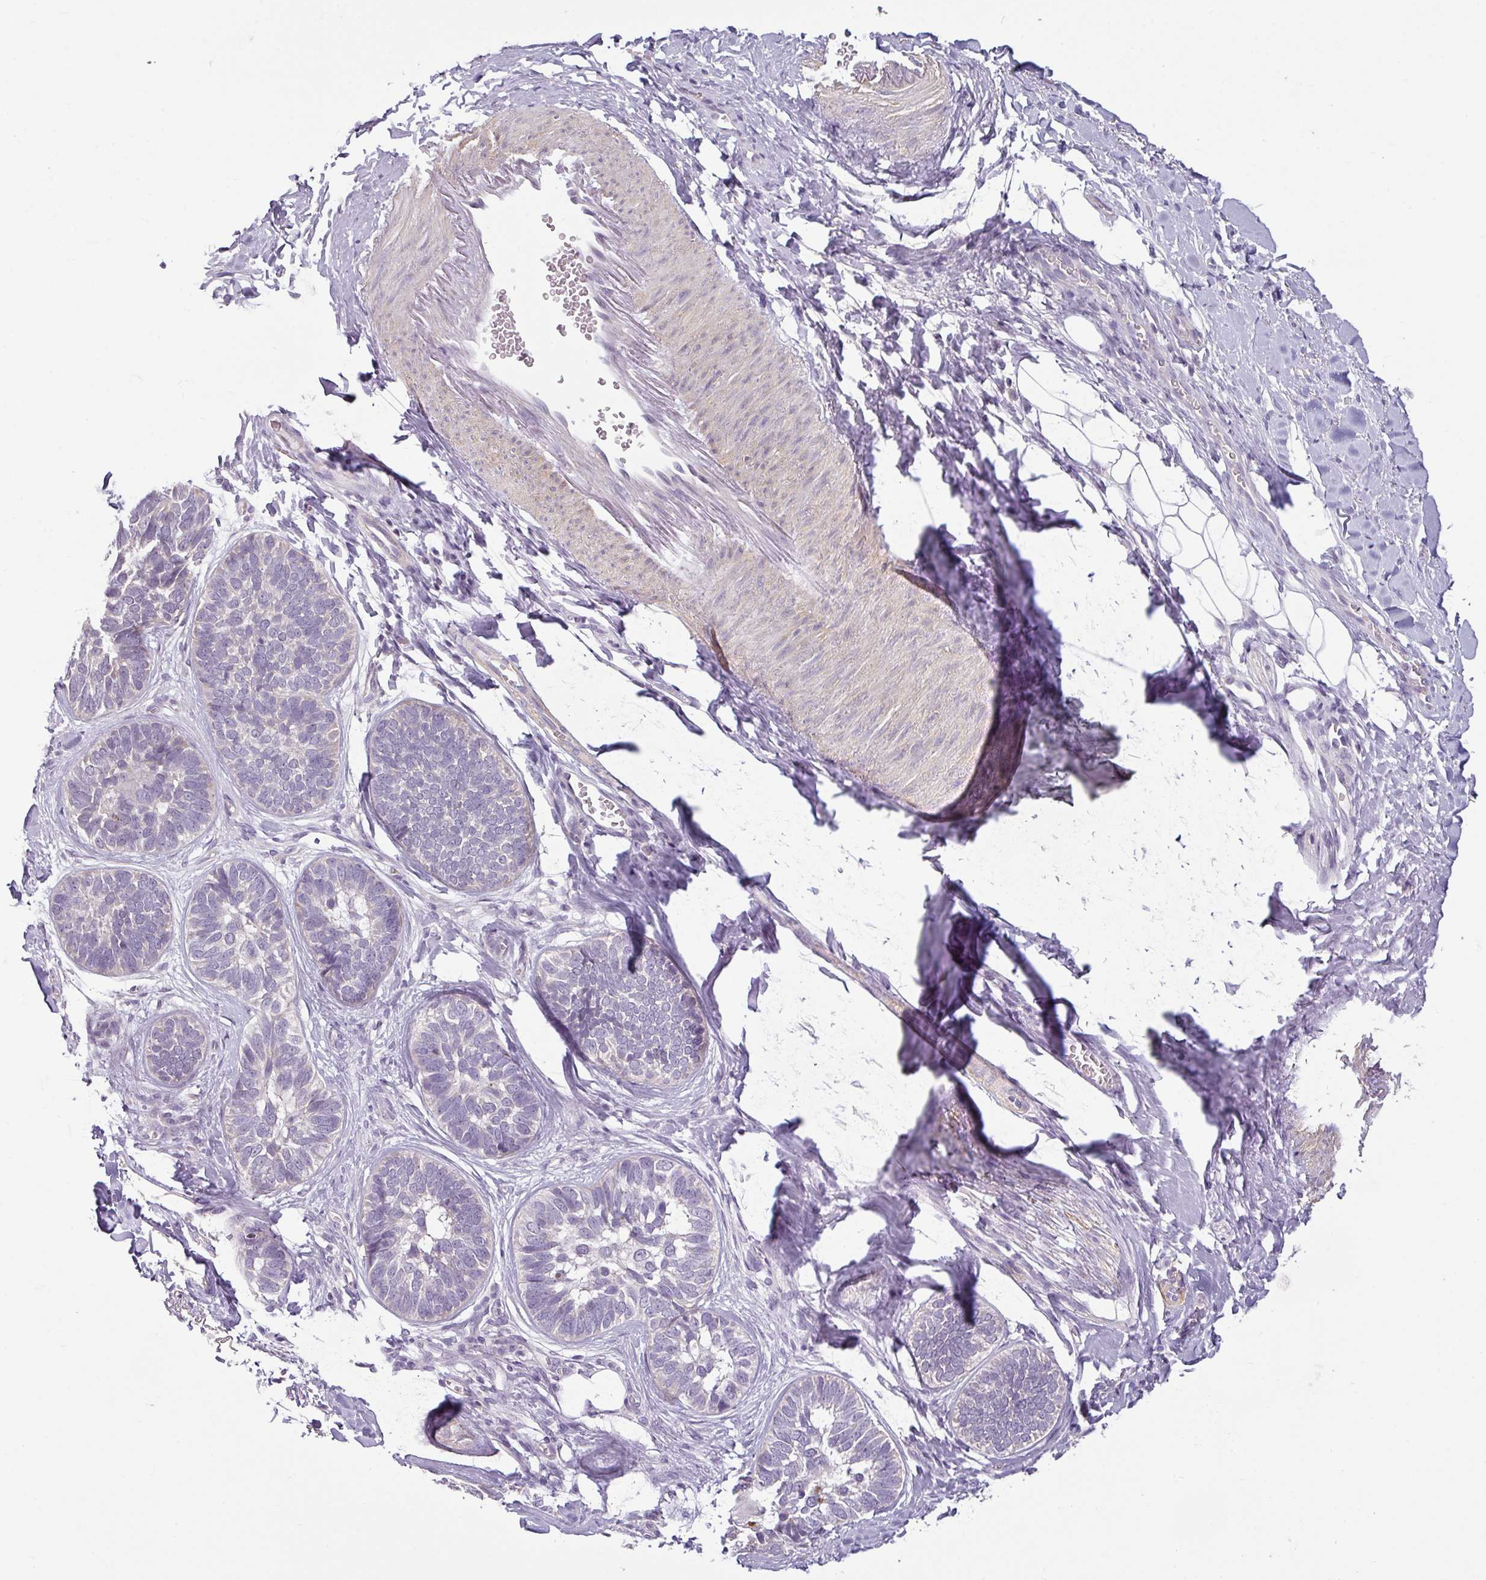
{"staining": {"intensity": "negative", "quantity": "none", "location": "none"}, "tissue": "skin cancer", "cell_type": "Tumor cells", "image_type": "cancer", "snomed": [{"axis": "morphology", "description": "Basal cell carcinoma"}, {"axis": "topography", "description": "Skin"}], "caption": "High power microscopy histopathology image of an immunohistochemistry (IHC) photomicrograph of skin cancer (basal cell carcinoma), revealing no significant expression in tumor cells.", "gene": "OR52D1", "patient": {"sex": "male", "age": 62}}